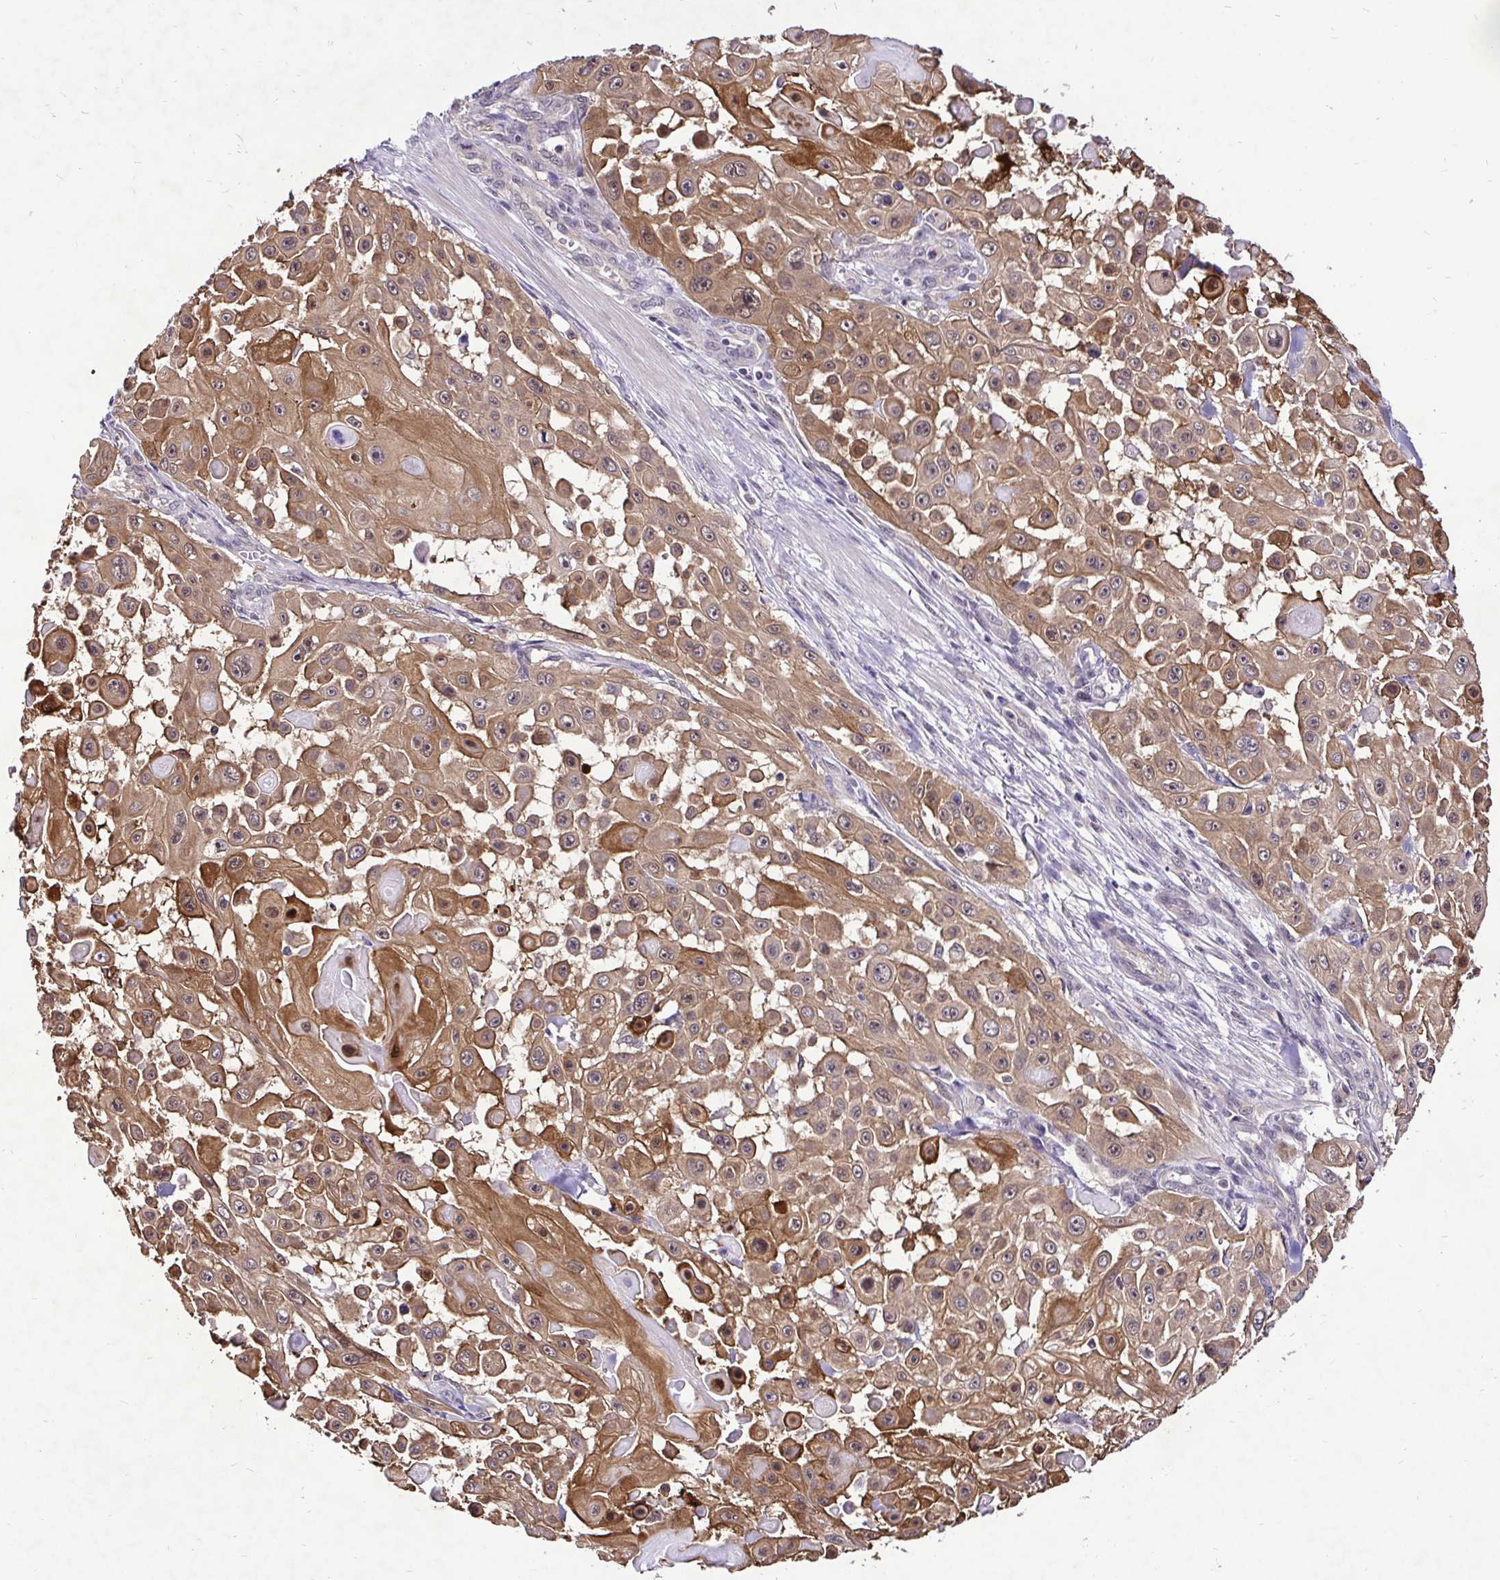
{"staining": {"intensity": "moderate", "quantity": ">75%", "location": "cytoplasmic/membranous"}, "tissue": "skin cancer", "cell_type": "Tumor cells", "image_type": "cancer", "snomed": [{"axis": "morphology", "description": "Squamous cell carcinoma, NOS"}, {"axis": "topography", "description": "Skin"}], "caption": "Human skin cancer (squamous cell carcinoma) stained for a protein (brown) shows moderate cytoplasmic/membranous positive staining in approximately >75% of tumor cells.", "gene": "UBE2M", "patient": {"sex": "male", "age": 91}}